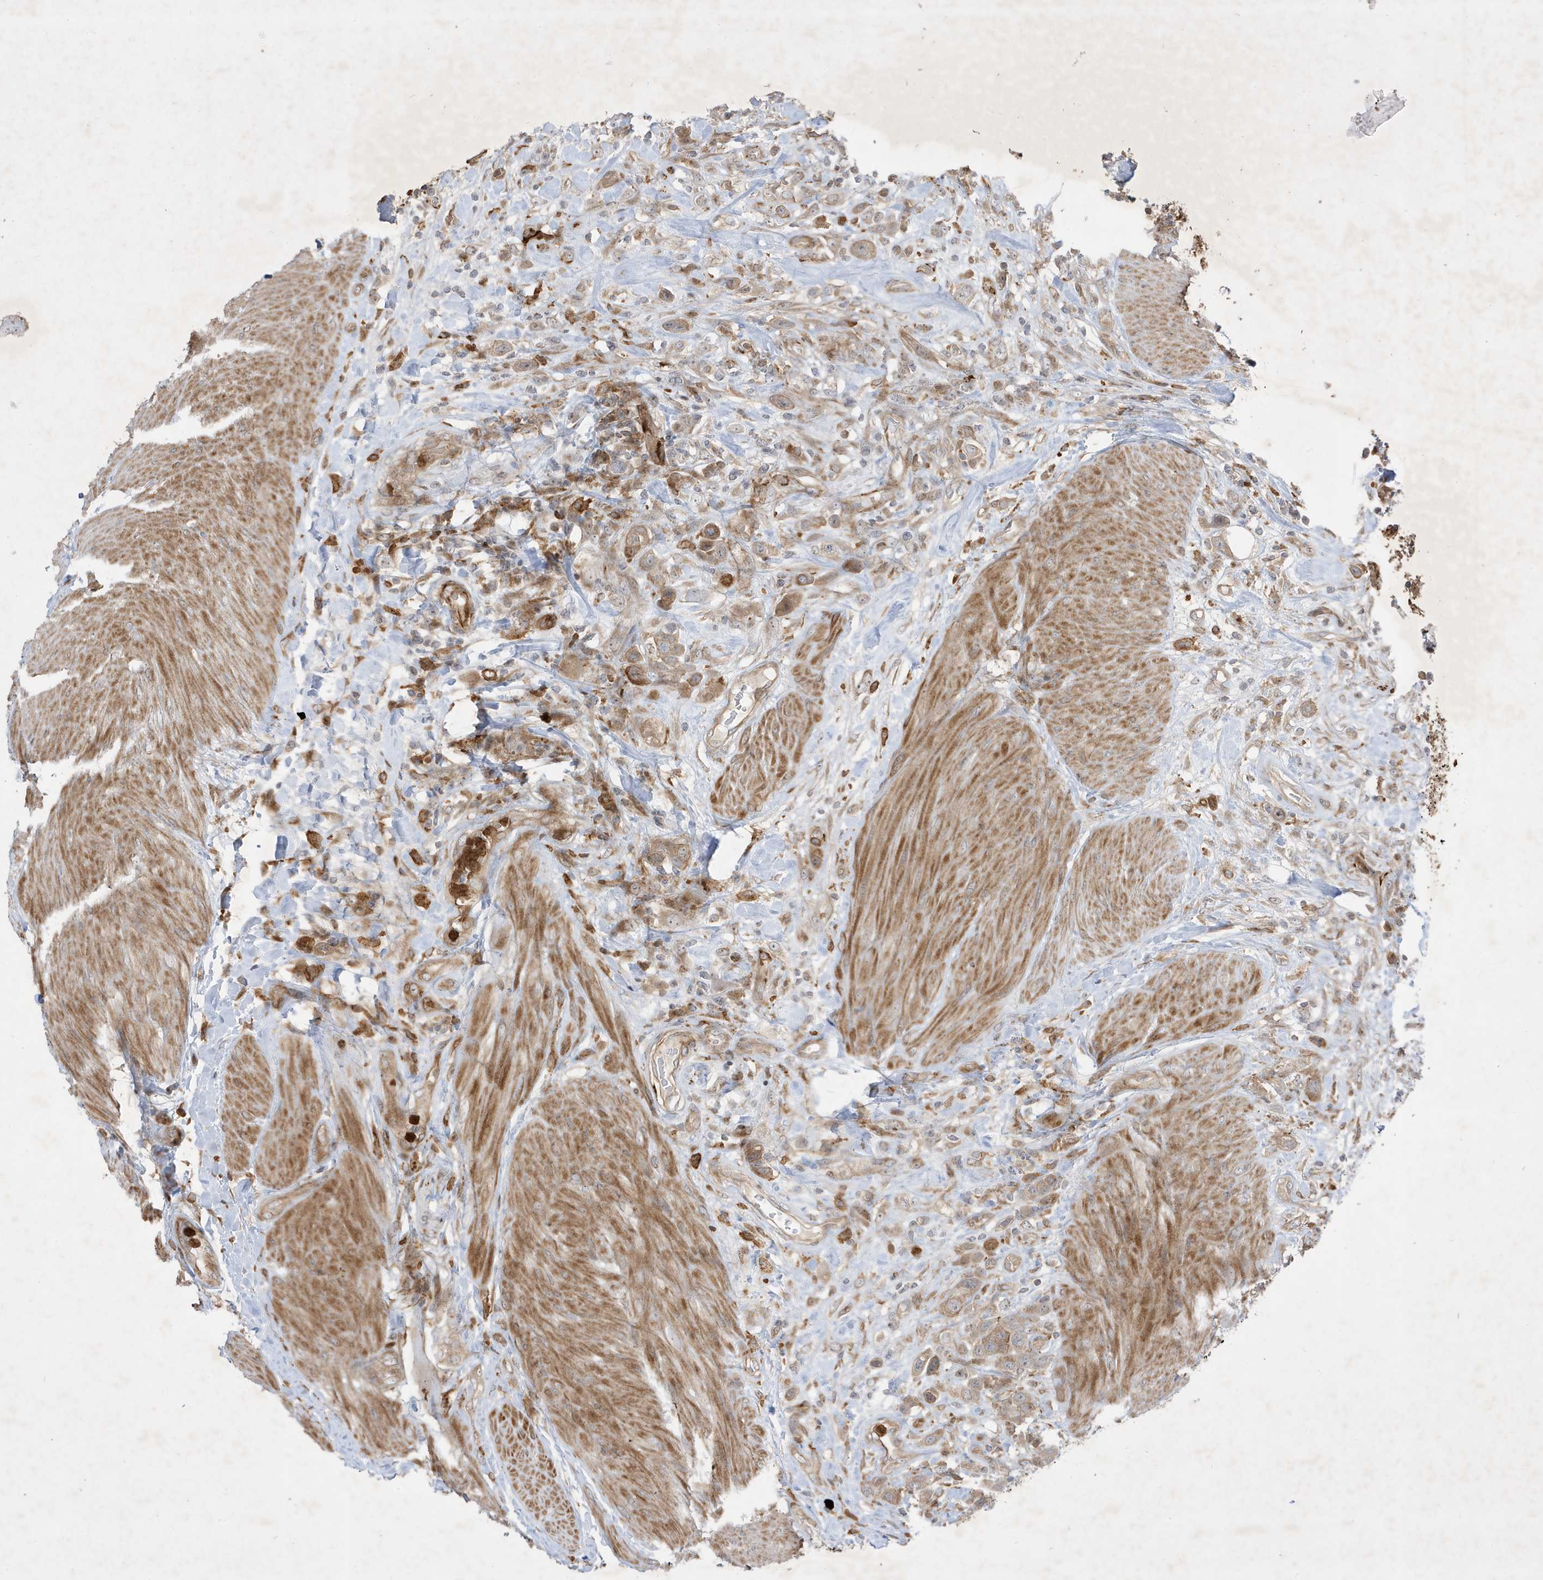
{"staining": {"intensity": "moderate", "quantity": "<25%", "location": "cytoplasmic/membranous"}, "tissue": "urothelial cancer", "cell_type": "Tumor cells", "image_type": "cancer", "snomed": [{"axis": "morphology", "description": "Urothelial carcinoma, High grade"}, {"axis": "topography", "description": "Urinary bladder"}], "caption": "The micrograph exhibits staining of urothelial carcinoma (high-grade), revealing moderate cytoplasmic/membranous protein positivity (brown color) within tumor cells. (IHC, brightfield microscopy, high magnification).", "gene": "IFT57", "patient": {"sex": "male", "age": 50}}